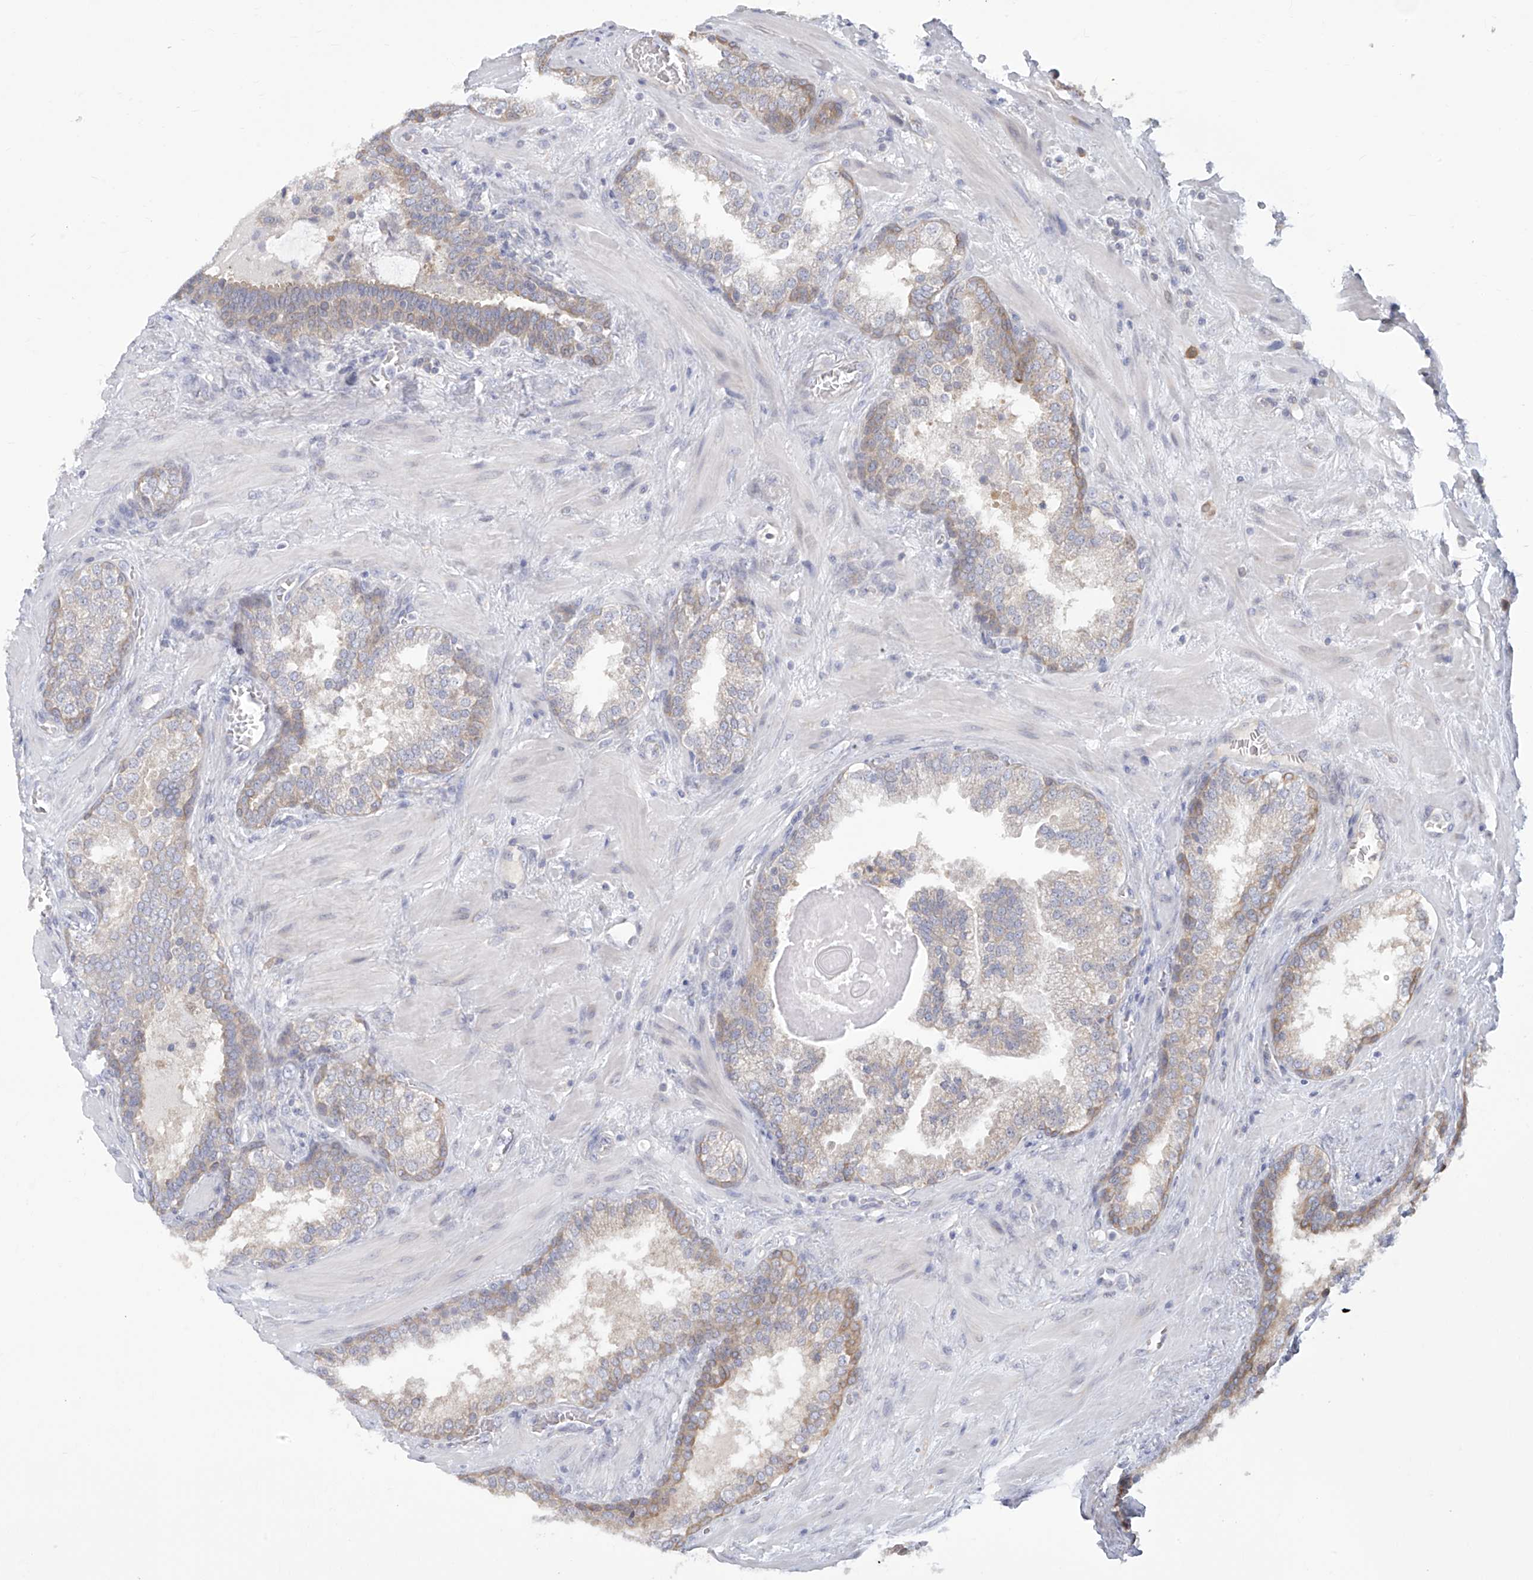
{"staining": {"intensity": "weak", "quantity": "<25%", "location": "cytoplasmic/membranous"}, "tissue": "prostate cancer", "cell_type": "Tumor cells", "image_type": "cancer", "snomed": [{"axis": "morphology", "description": "Adenocarcinoma, Low grade"}, {"axis": "topography", "description": "Prostate"}], "caption": "Tumor cells show no significant protein expression in prostate cancer.", "gene": "FAM83B", "patient": {"sex": "male", "age": 67}}